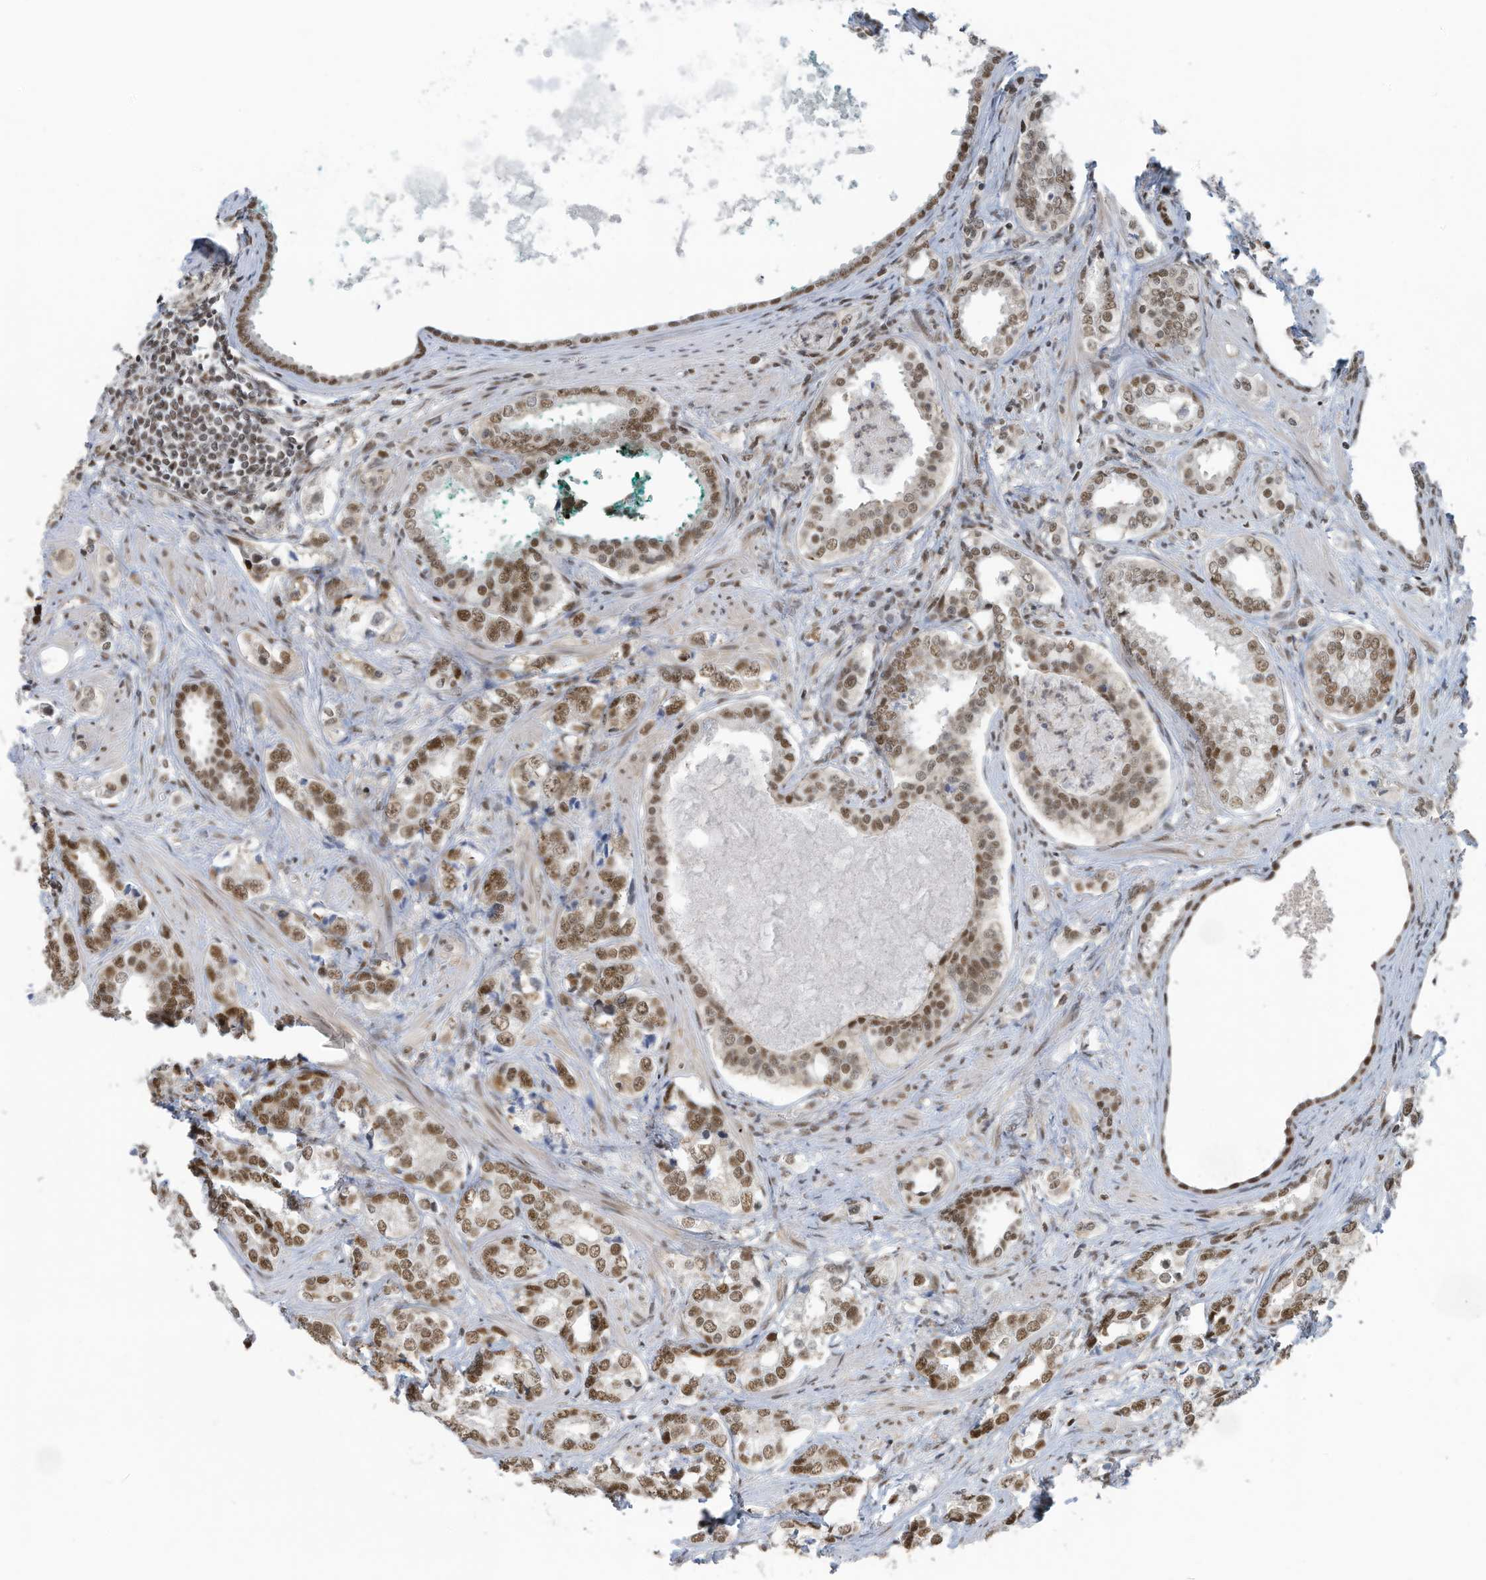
{"staining": {"intensity": "strong", "quantity": ">75%", "location": "nuclear"}, "tissue": "prostate cancer", "cell_type": "Tumor cells", "image_type": "cancer", "snomed": [{"axis": "morphology", "description": "Adenocarcinoma, High grade"}, {"axis": "topography", "description": "Prostate"}], "caption": "A high-resolution histopathology image shows immunohistochemistry (IHC) staining of high-grade adenocarcinoma (prostate), which exhibits strong nuclear expression in about >75% of tumor cells. Using DAB (brown) and hematoxylin (blue) stains, captured at high magnification using brightfield microscopy.", "gene": "DBR1", "patient": {"sex": "male", "age": 62}}